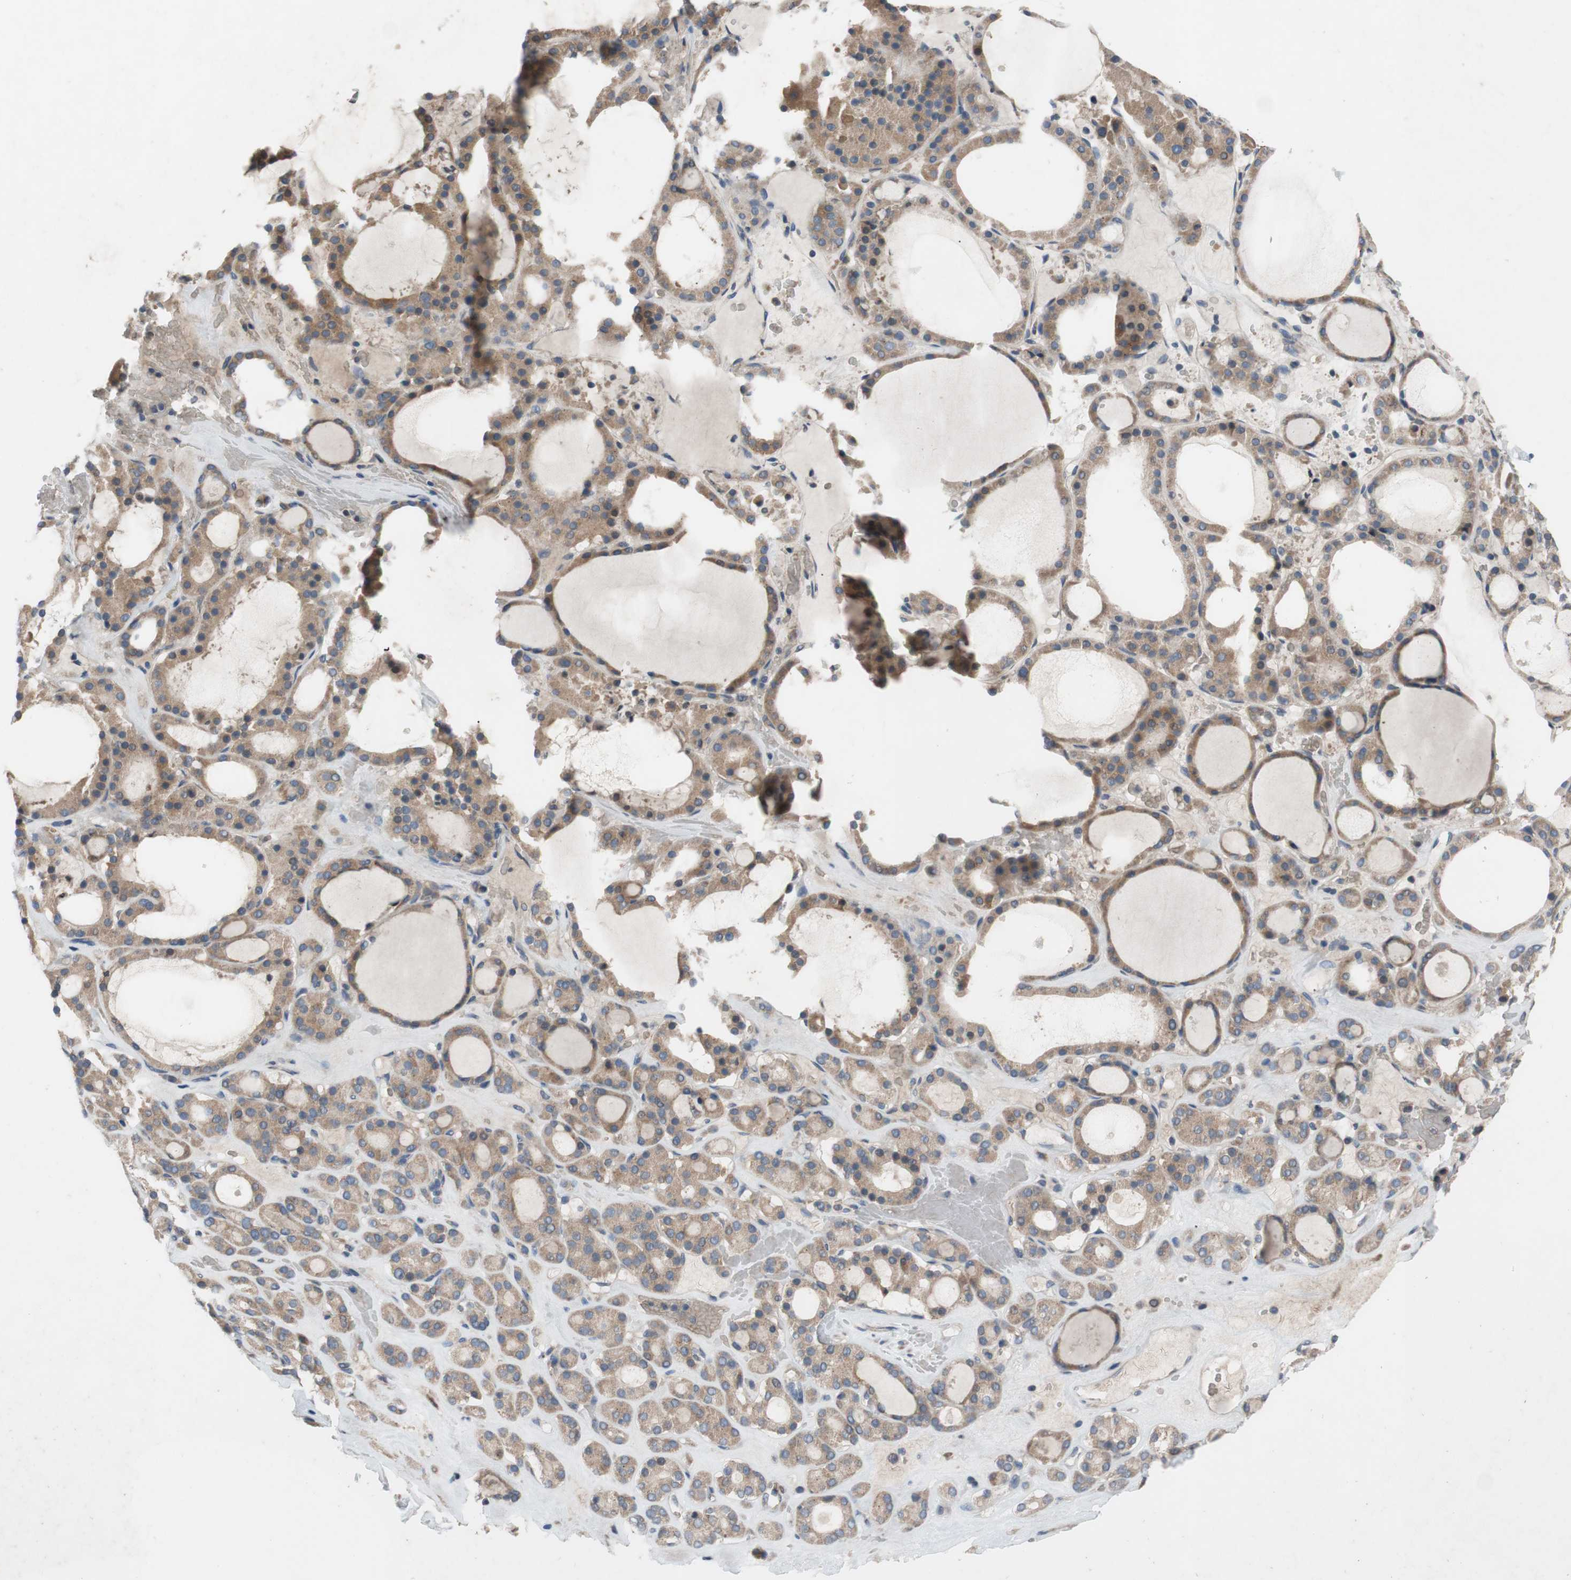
{"staining": {"intensity": "moderate", "quantity": ">75%", "location": "cytoplasmic/membranous"}, "tissue": "thyroid gland", "cell_type": "Glandular cells", "image_type": "normal", "snomed": [{"axis": "morphology", "description": "Normal tissue, NOS"}, {"axis": "morphology", "description": "Carcinoma, NOS"}, {"axis": "topography", "description": "Thyroid gland"}], "caption": "Protein expression analysis of unremarkable thyroid gland exhibits moderate cytoplasmic/membranous positivity in about >75% of glandular cells. (Stains: DAB (3,3'-diaminobenzidine) in brown, nuclei in blue, Microscopy: brightfield microscopy at high magnification).", "gene": "ADD2", "patient": {"sex": "female", "age": 86}}